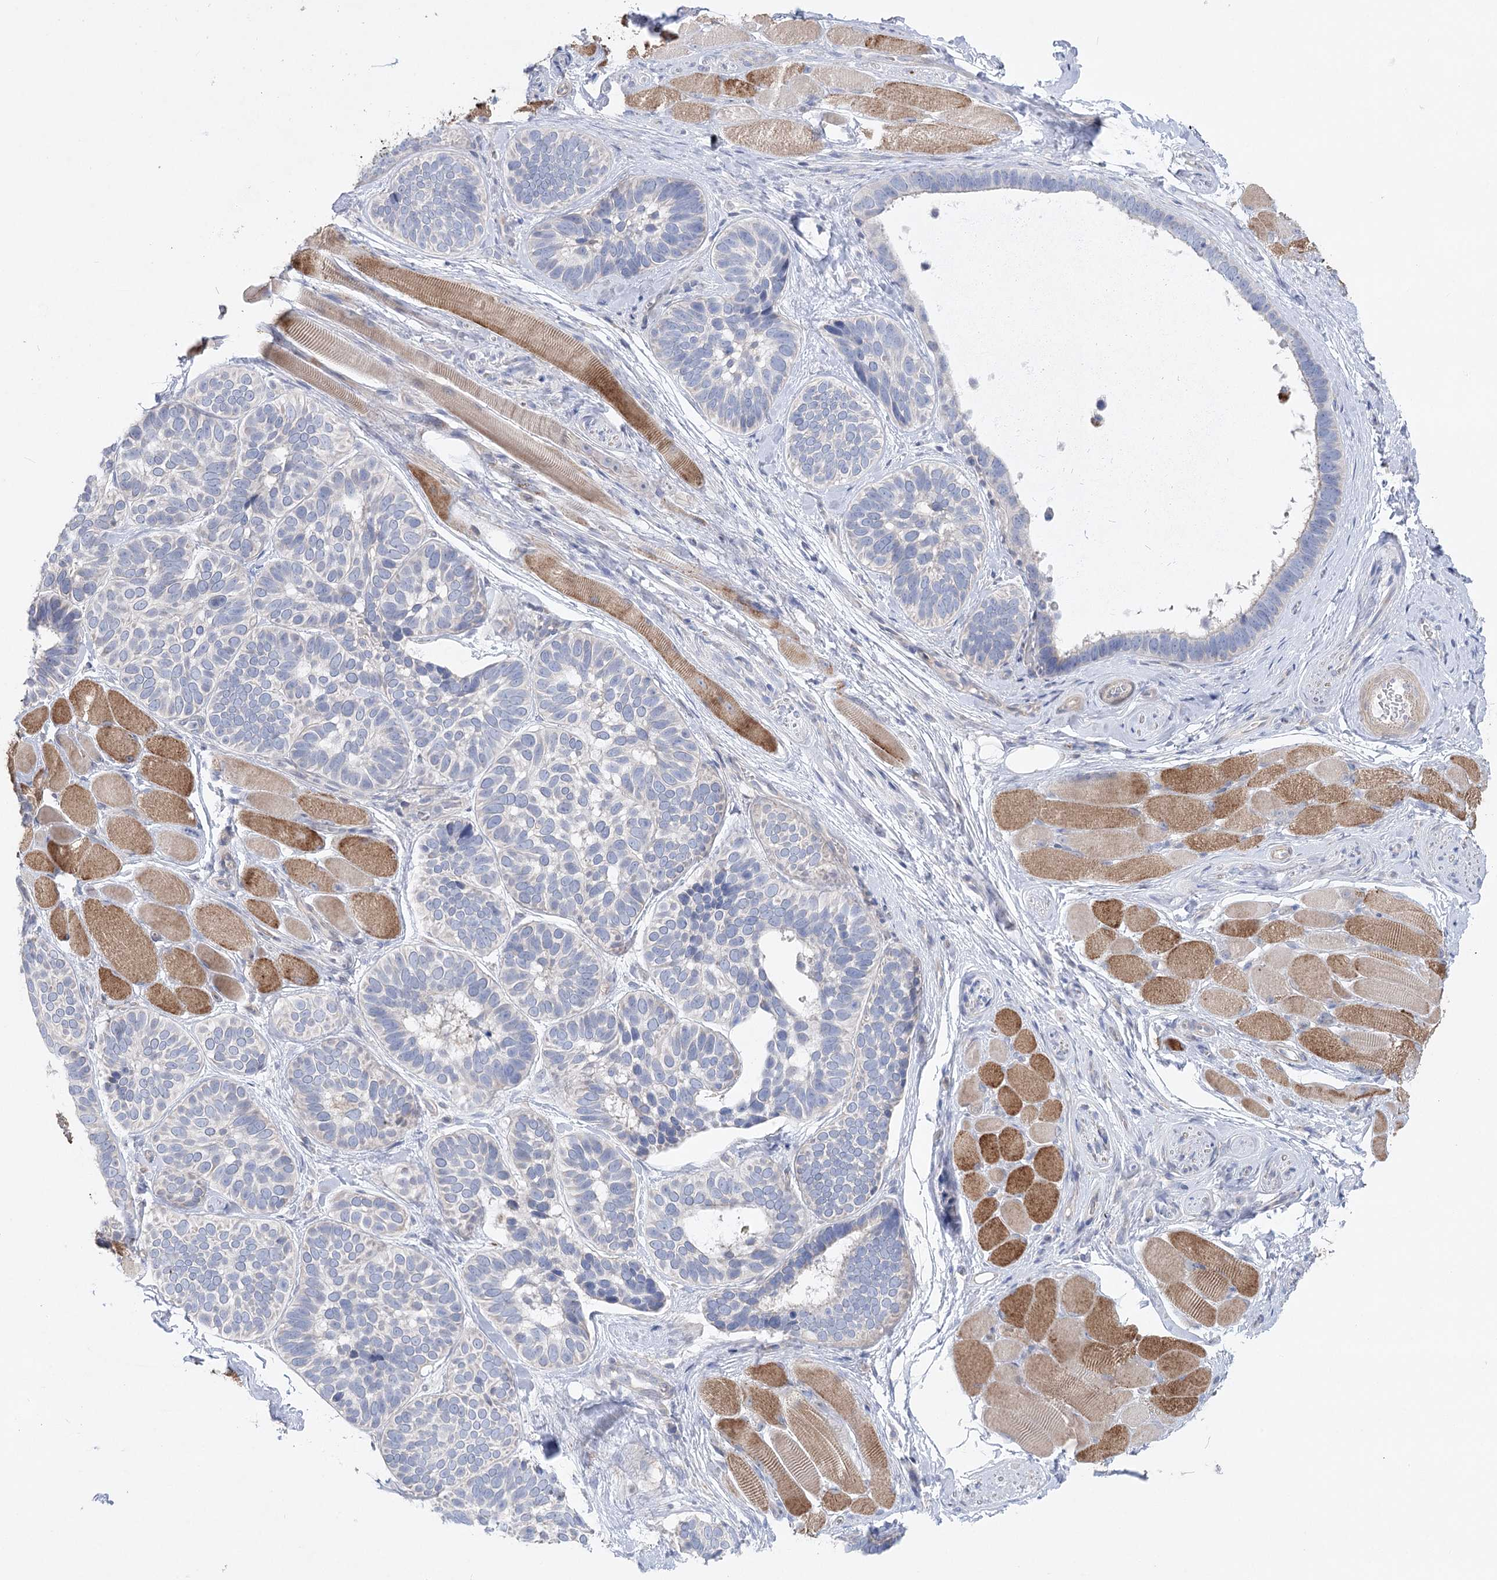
{"staining": {"intensity": "negative", "quantity": "none", "location": "none"}, "tissue": "skin cancer", "cell_type": "Tumor cells", "image_type": "cancer", "snomed": [{"axis": "morphology", "description": "Basal cell carcinoma"}, {"axis": "topography", "description": "Skin"}], "caption": "This is a histopathology image of immunohistochemistry (IHC) staining of basal cell carcinoma (skin), which shows no staining in tumor cells.", "gene": "SCN11A", "patient": {"sex": "male", "age": 62}}